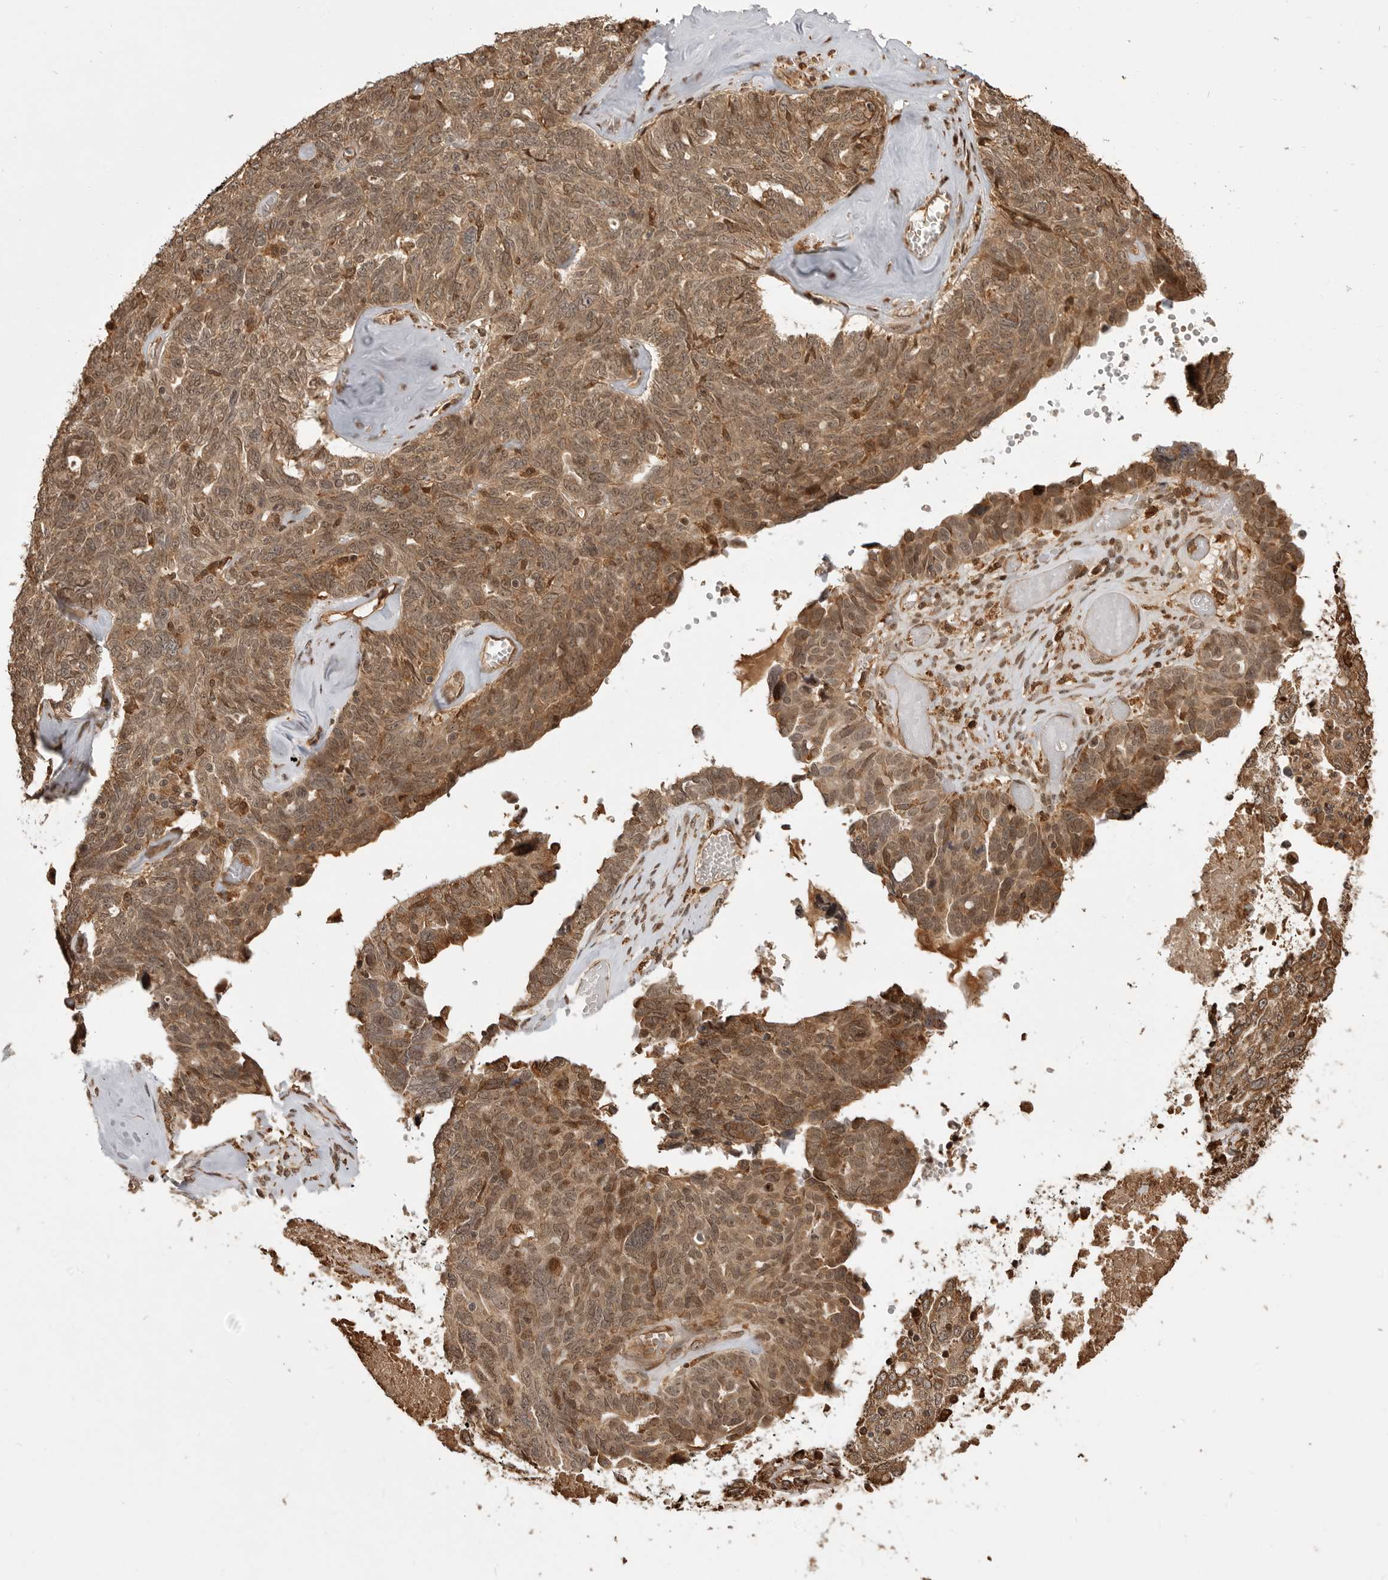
{"staining": {"intensity": "moderate", "quantity": ">75%", "location": "cytoplasmic/membranous,nuclear"}, "tissue": "ovarian cancer", "cell_type": "Tumor cells", "image_type": "cancer", "snomed": [{"axis": "morphology", "description": "Cystadenocarcinoma, serous, NOS"}, {"axis": "topography", "description": "Ovary"}], "caption": "Tumor cells display medium levels of moderate cytoplasmic/membranous and nuclear expression in approximately >75% of cells in ovarian cancer (serous cystadenocarcinoma).", "gene": "BMP2K", "patient": {"sex": "female", "age": 79}}